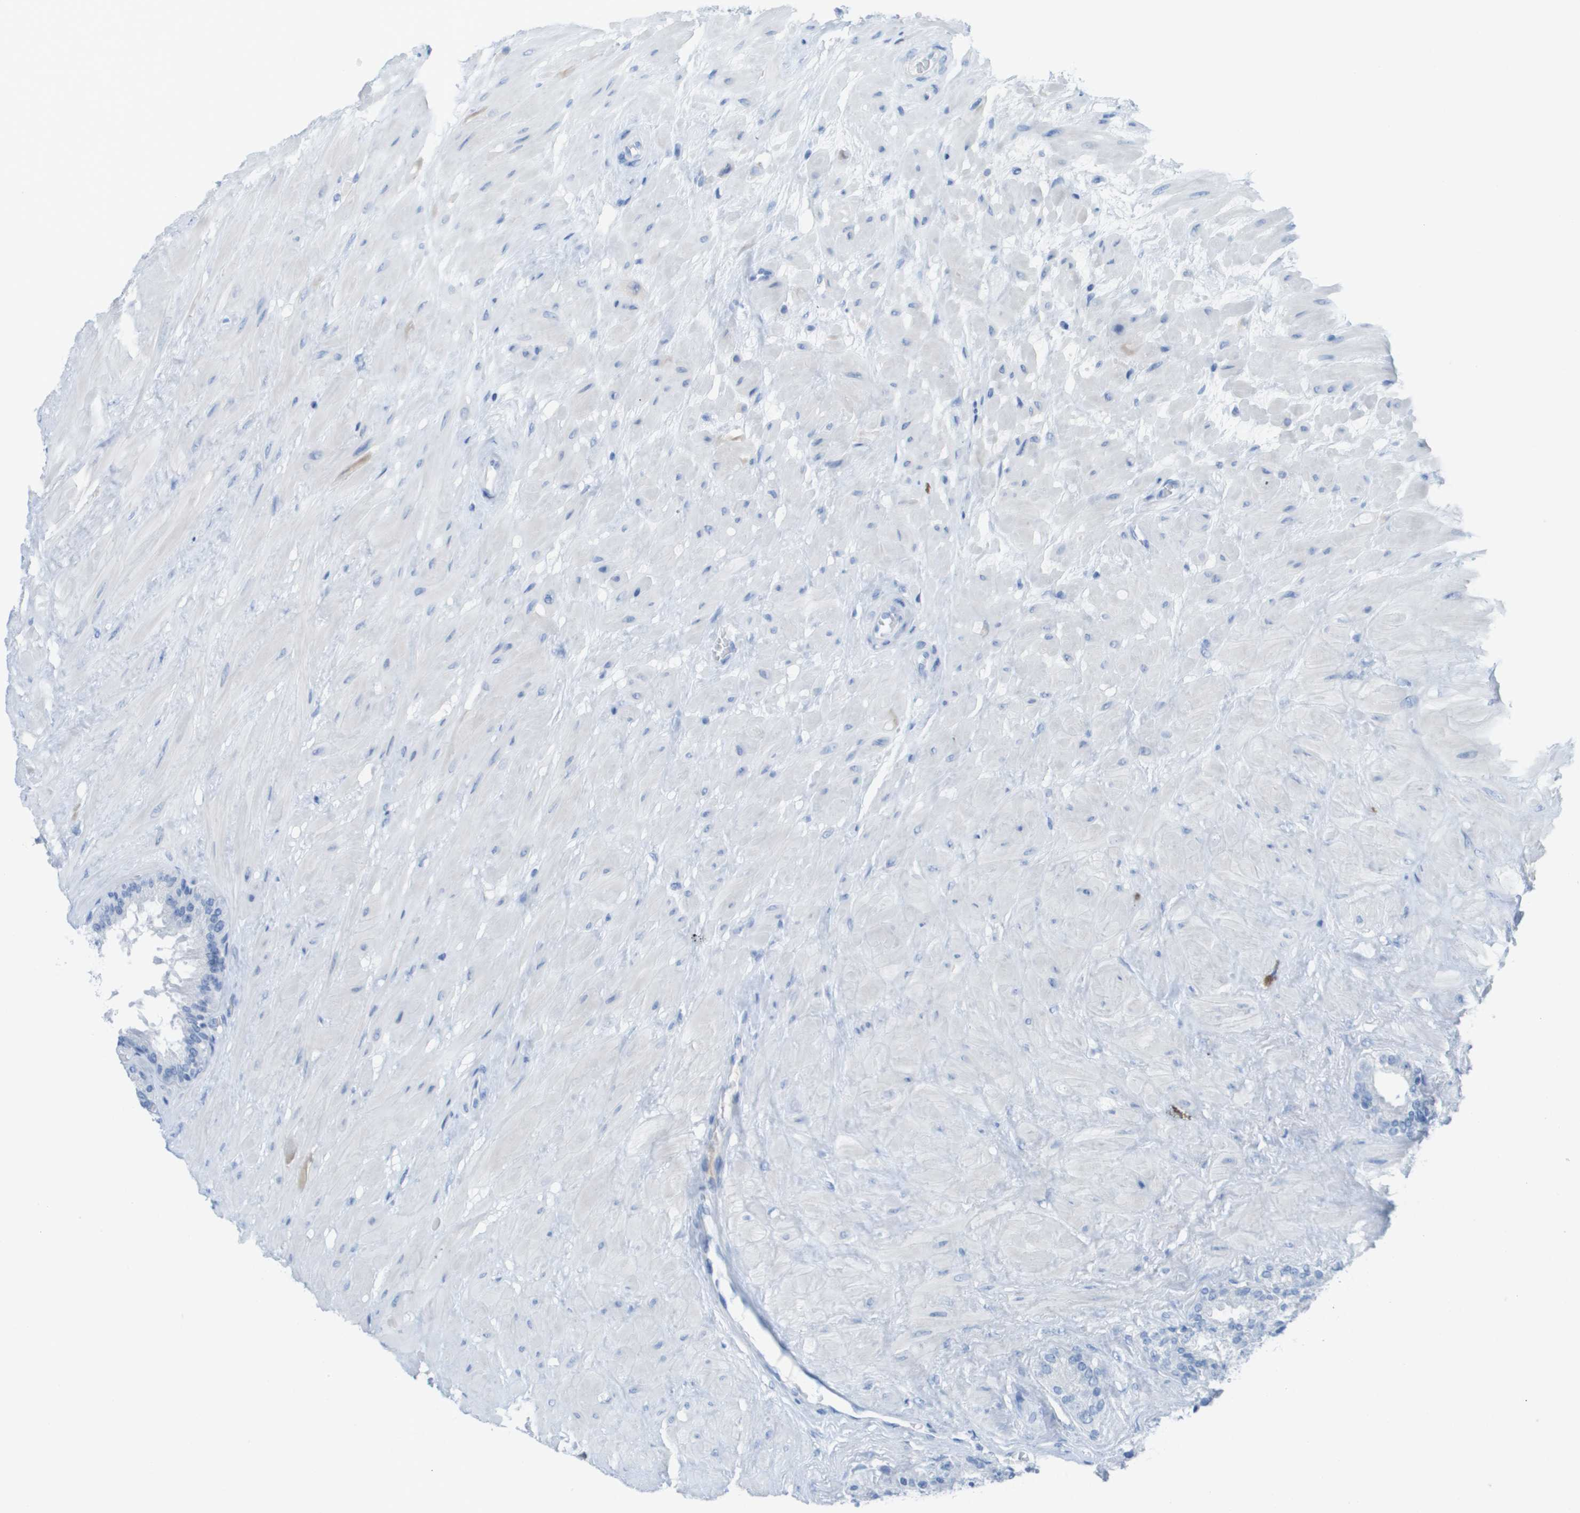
{"staining": {"intensity": "negative", "quantity": "none", "location": "none"}, "tissue": "seminal vesicle", "cell_type": "Glandular cells", "image_type": "normal", "snomed": [{"axis": "morphology", "description": "Normal tissue, NOS"}, {"axis": "topography", "description": "Seminal veicle"}], "caption": "This is an immunohistochemistry histopathology image of normal human seminal vesicle. There is no positivity in glandular cells.", "gene": "GPR18", "patient": {"sex": "male", "age": 46}}